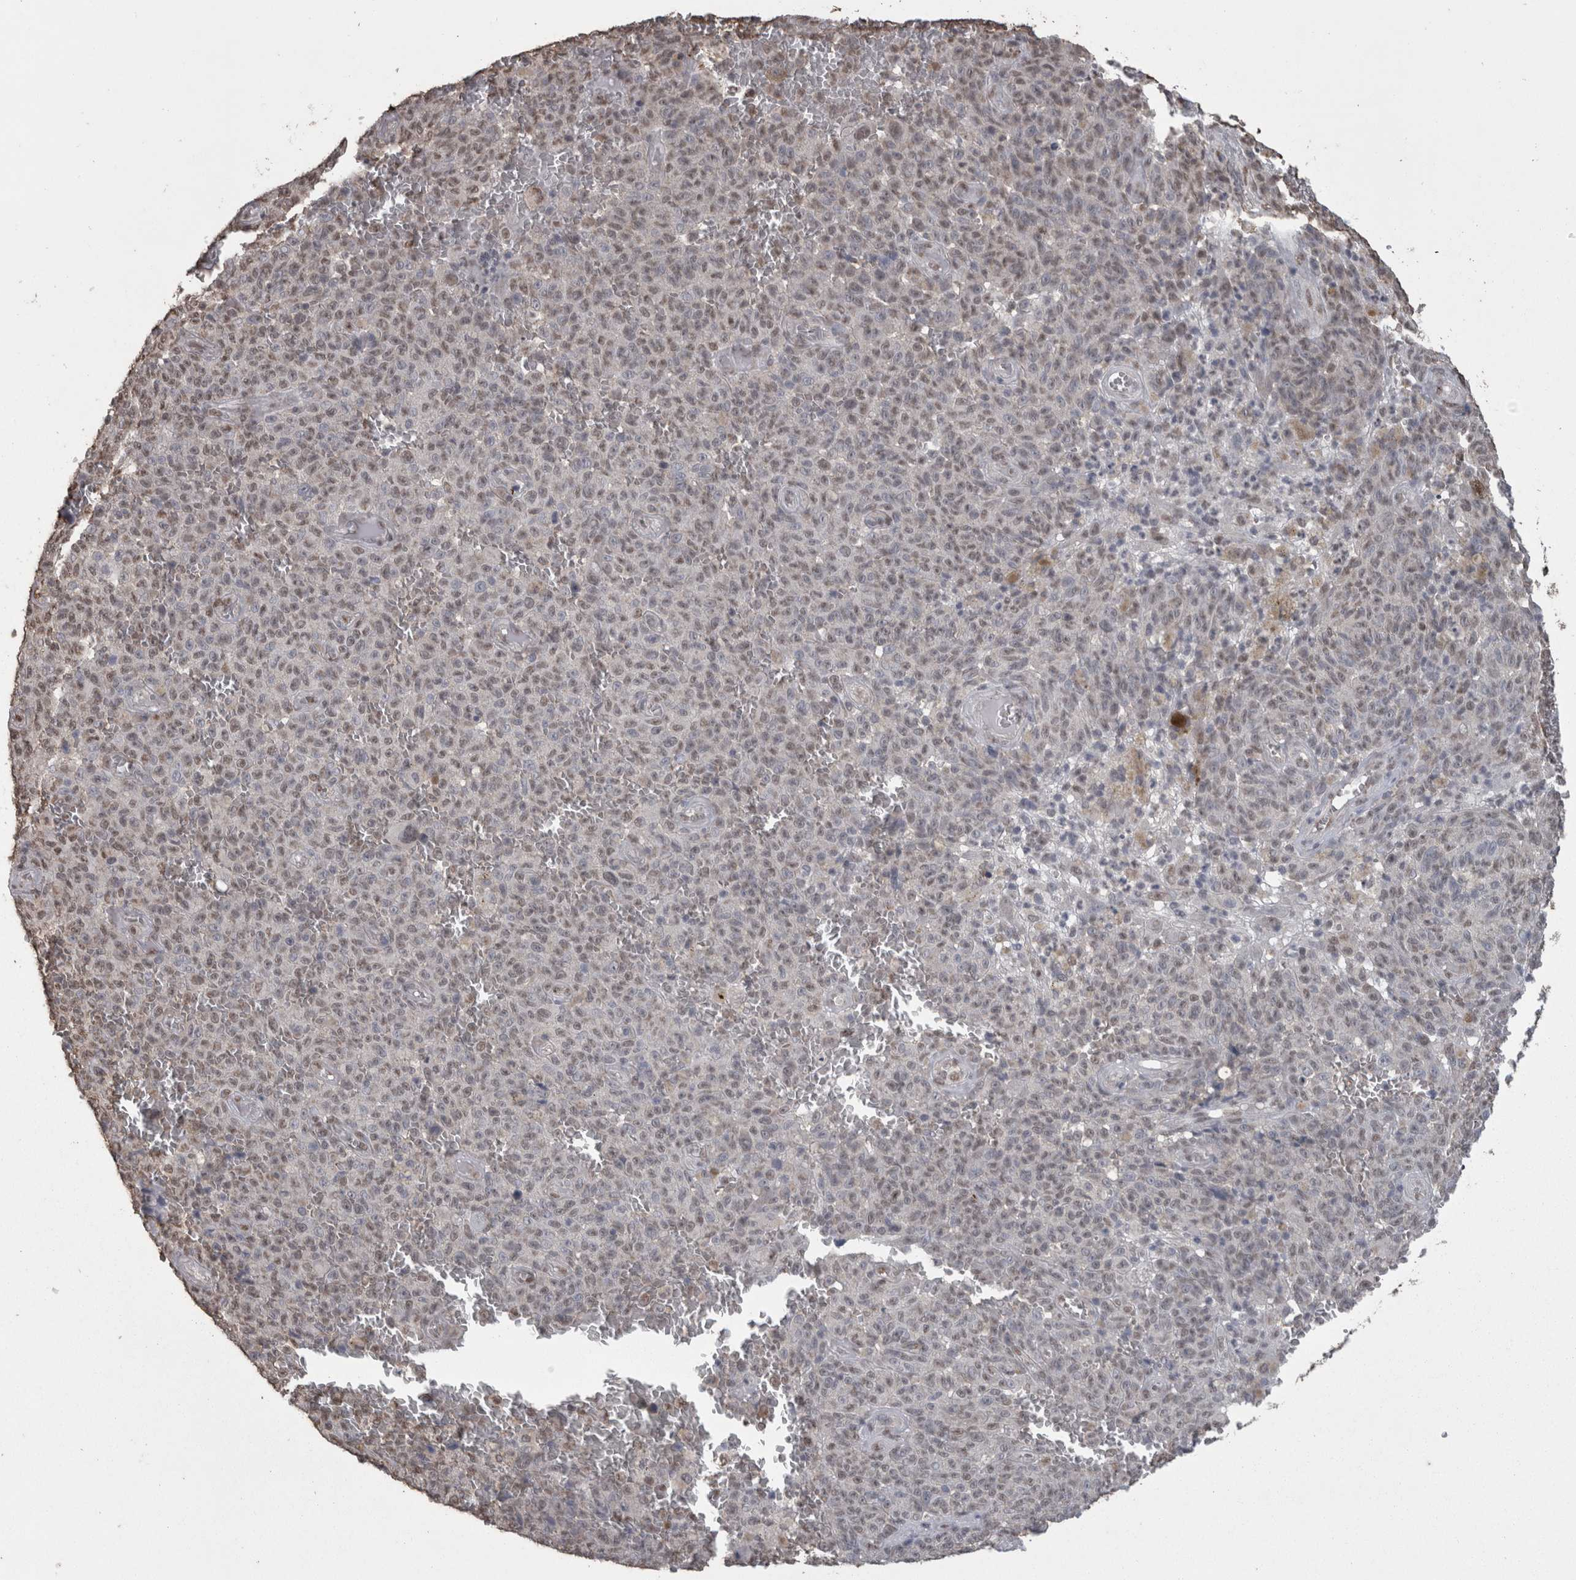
{"staining": {"intensity": "weak", "quantity": "25%-75%", "location": "nuclear"}, "tissue": "melanoma", "cell_type": "Tumor cells", "image_type": "cancer", "snomed": [{"axis": "morphology", "description": "Malignant melanoma, NOS"}, {"axis": "topography", "description": "Skin"}], "caption": "Malignant melanoma stained for a protein demonstrates weak nuclear positivity in tumor cells. (Stains: DAB in brown, nuclei in blue, Microscopy: brightfield microscopy at high magnification).", "gene": "SMAD7", "patient": {"sex": "female", "age": 82}}